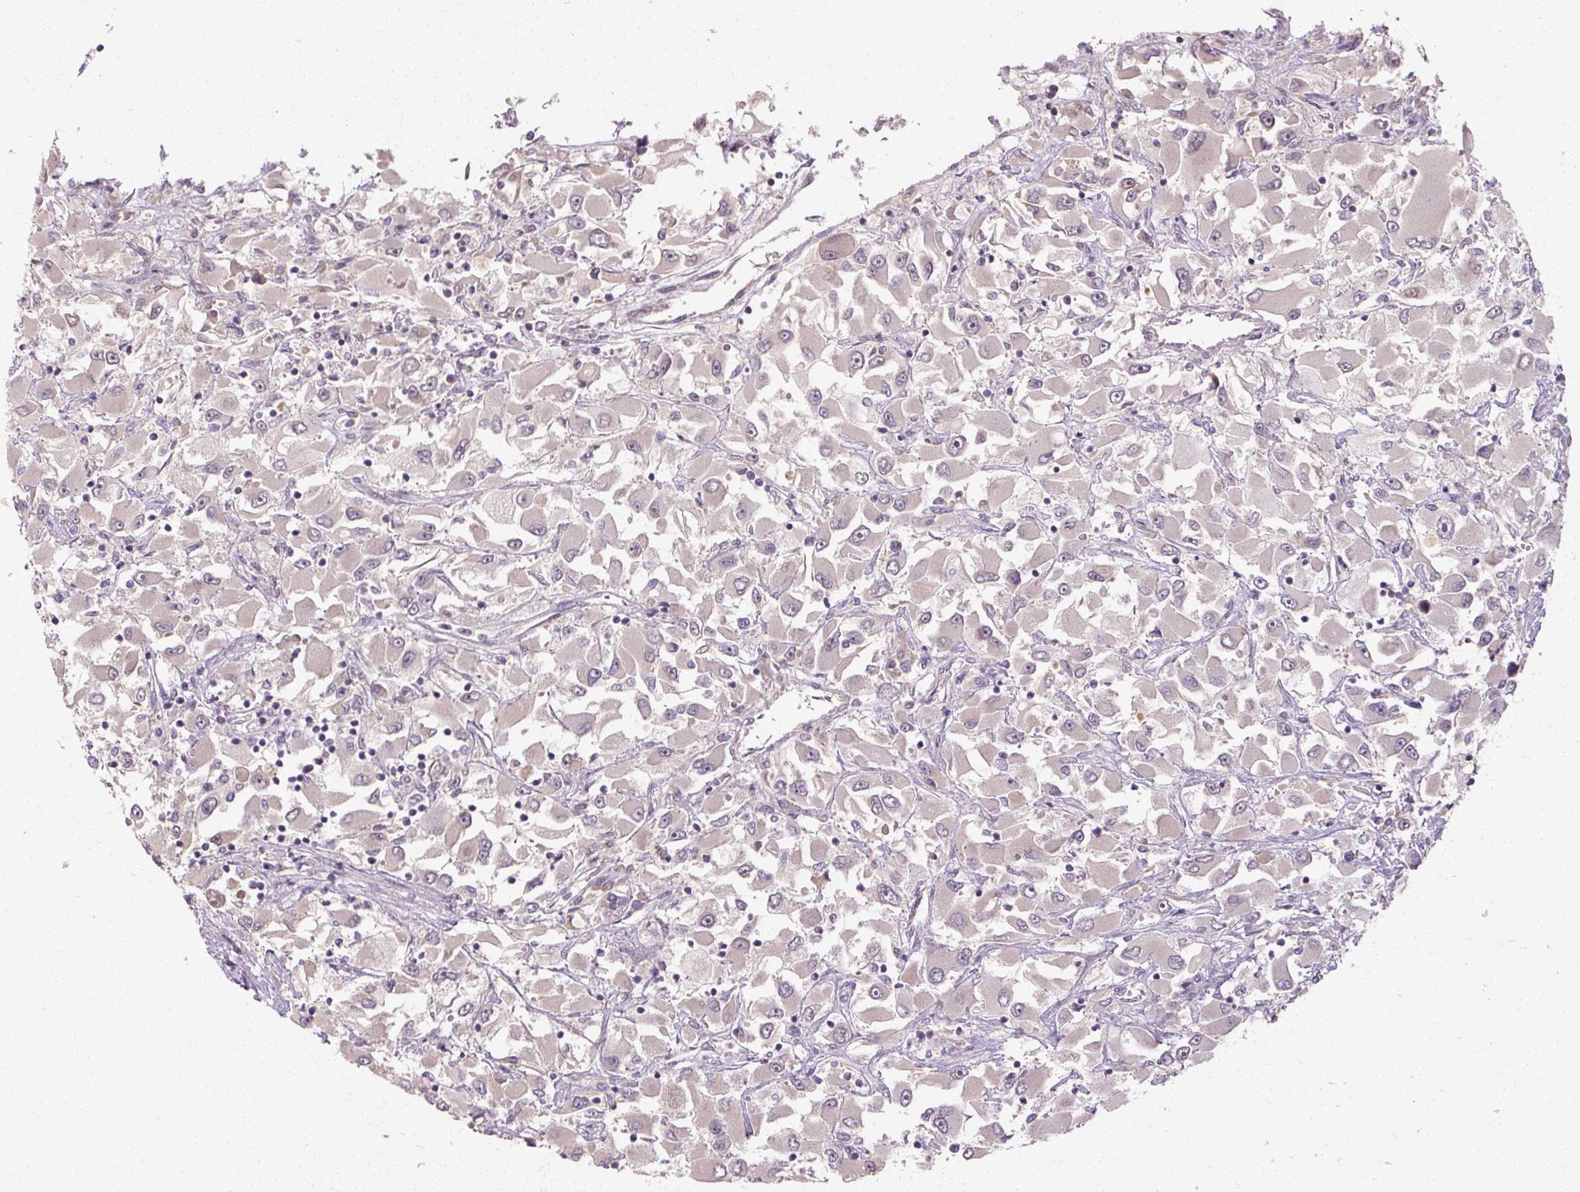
{"staining": {"intensity": "negative", "quantity": "none", "location": "none"}, "tissue": "renal cancer", "cell_type": "Tumor cells", "image_type": "cancer", "snomed": [{"axis": "morphology", "description": "Adenocarcinoma, NOS"}, {"axis": "topography", "description": "Kidney"}], "caption": "Immunohistochemistry (IHC) photomicrograph of neoplastic tissue: renal cancer (adenocarcinoma) stained with DAB shows no significant protein positivity in tumor cells.", "gene": "RB1CC1", "patient": {"sex": "female", "age": 52}}